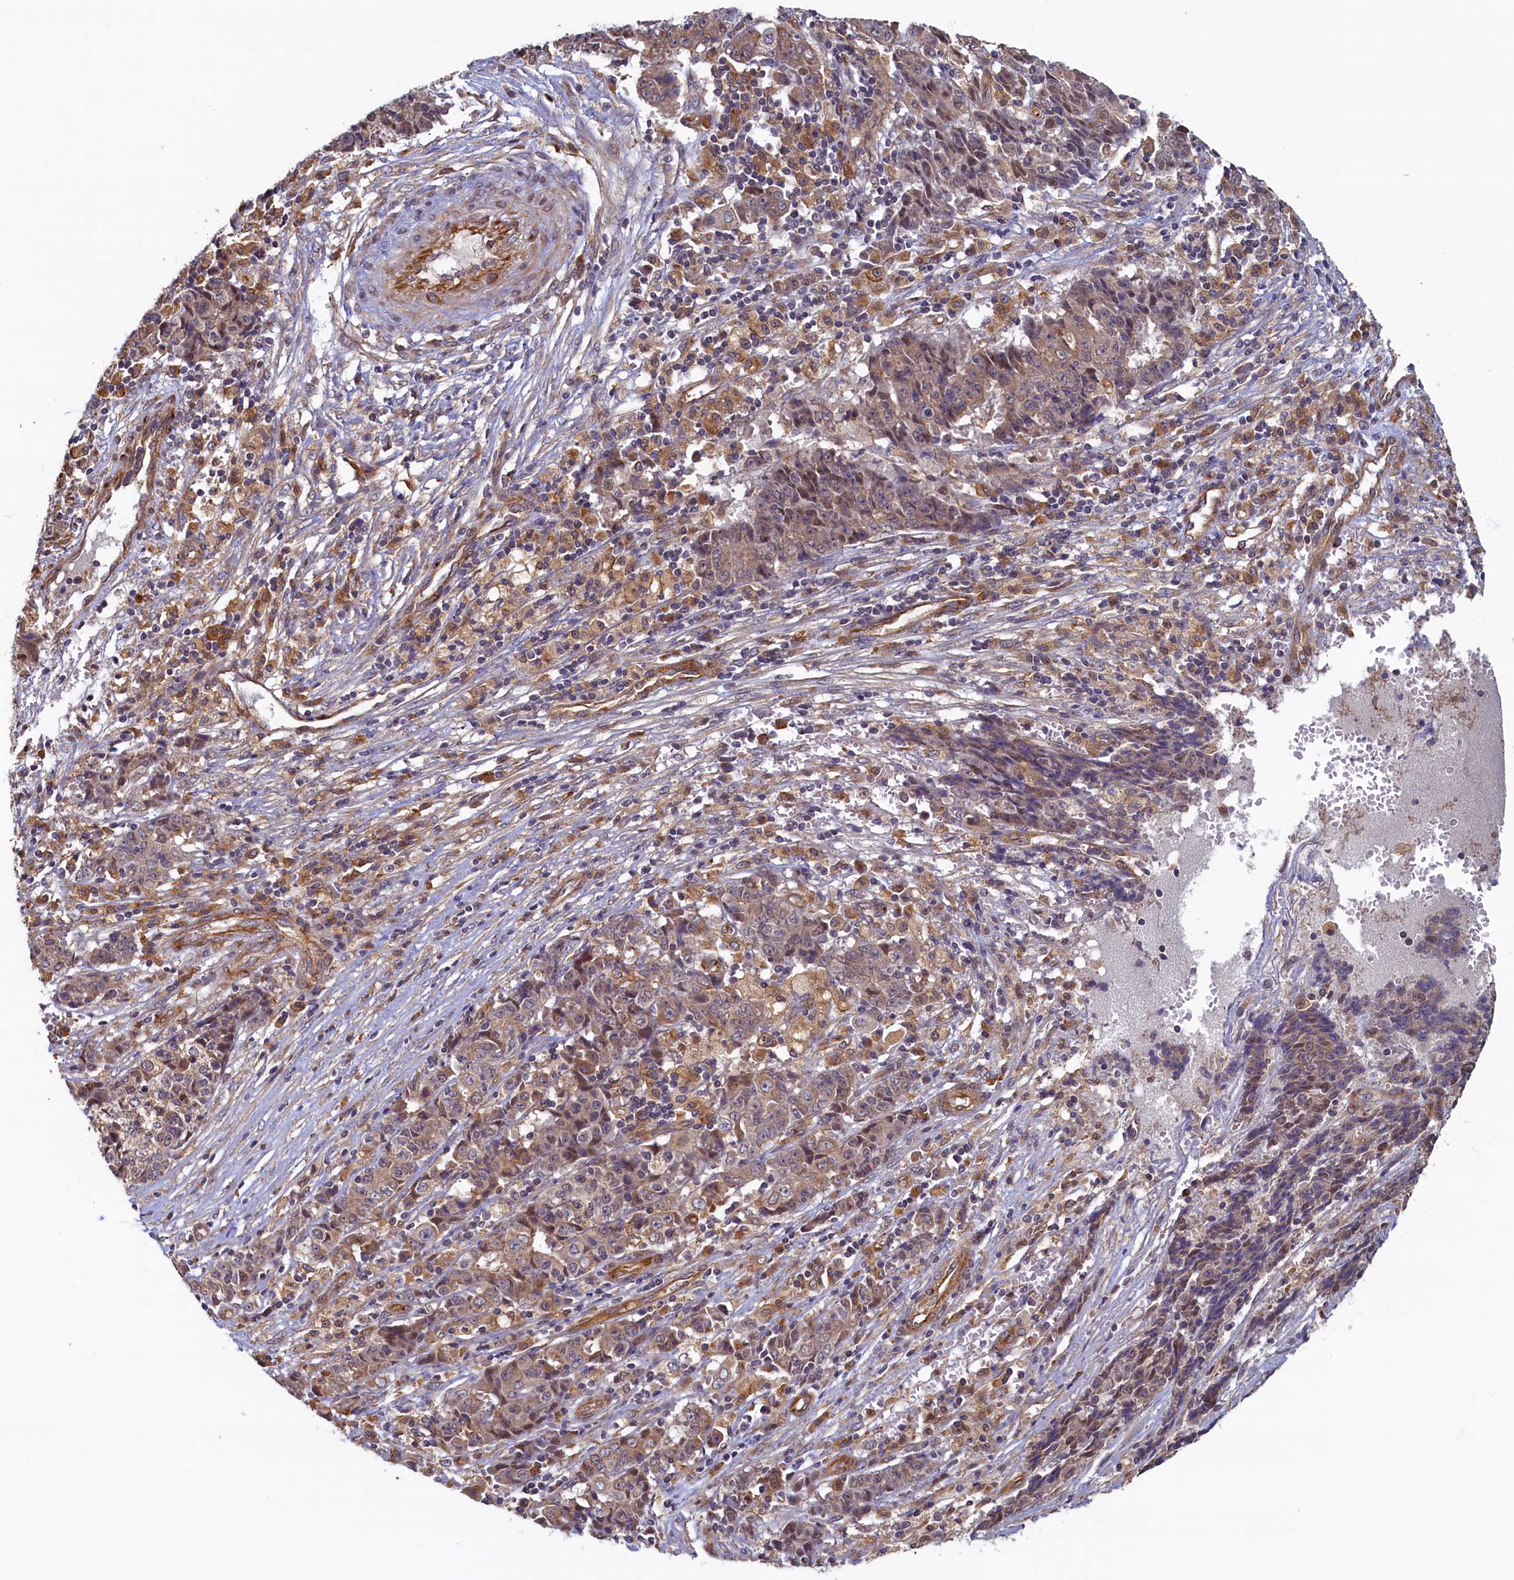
{"staining": {"intensity": "moderate", "quantity": "25%-75%", "location": "cytoplasmic/membranous,nuclear"}, "tissue": "ovarian cancer", "cell_type": "Tumor cells", "image_type": "cancer", "snomed": [{"axis": "morphology", "description": "Carcinoma, endometroid"}, {"axis": "topography", "description": "Ovary"}], "caption": "A micrograph of ovarian endometroid carcinoma stained for a protein shows moderate cytoplasmic/membranous and nuclear brown staining in tumor cells.", "gene": "STX12", "patient": {"sex": "female", "age": 42}}